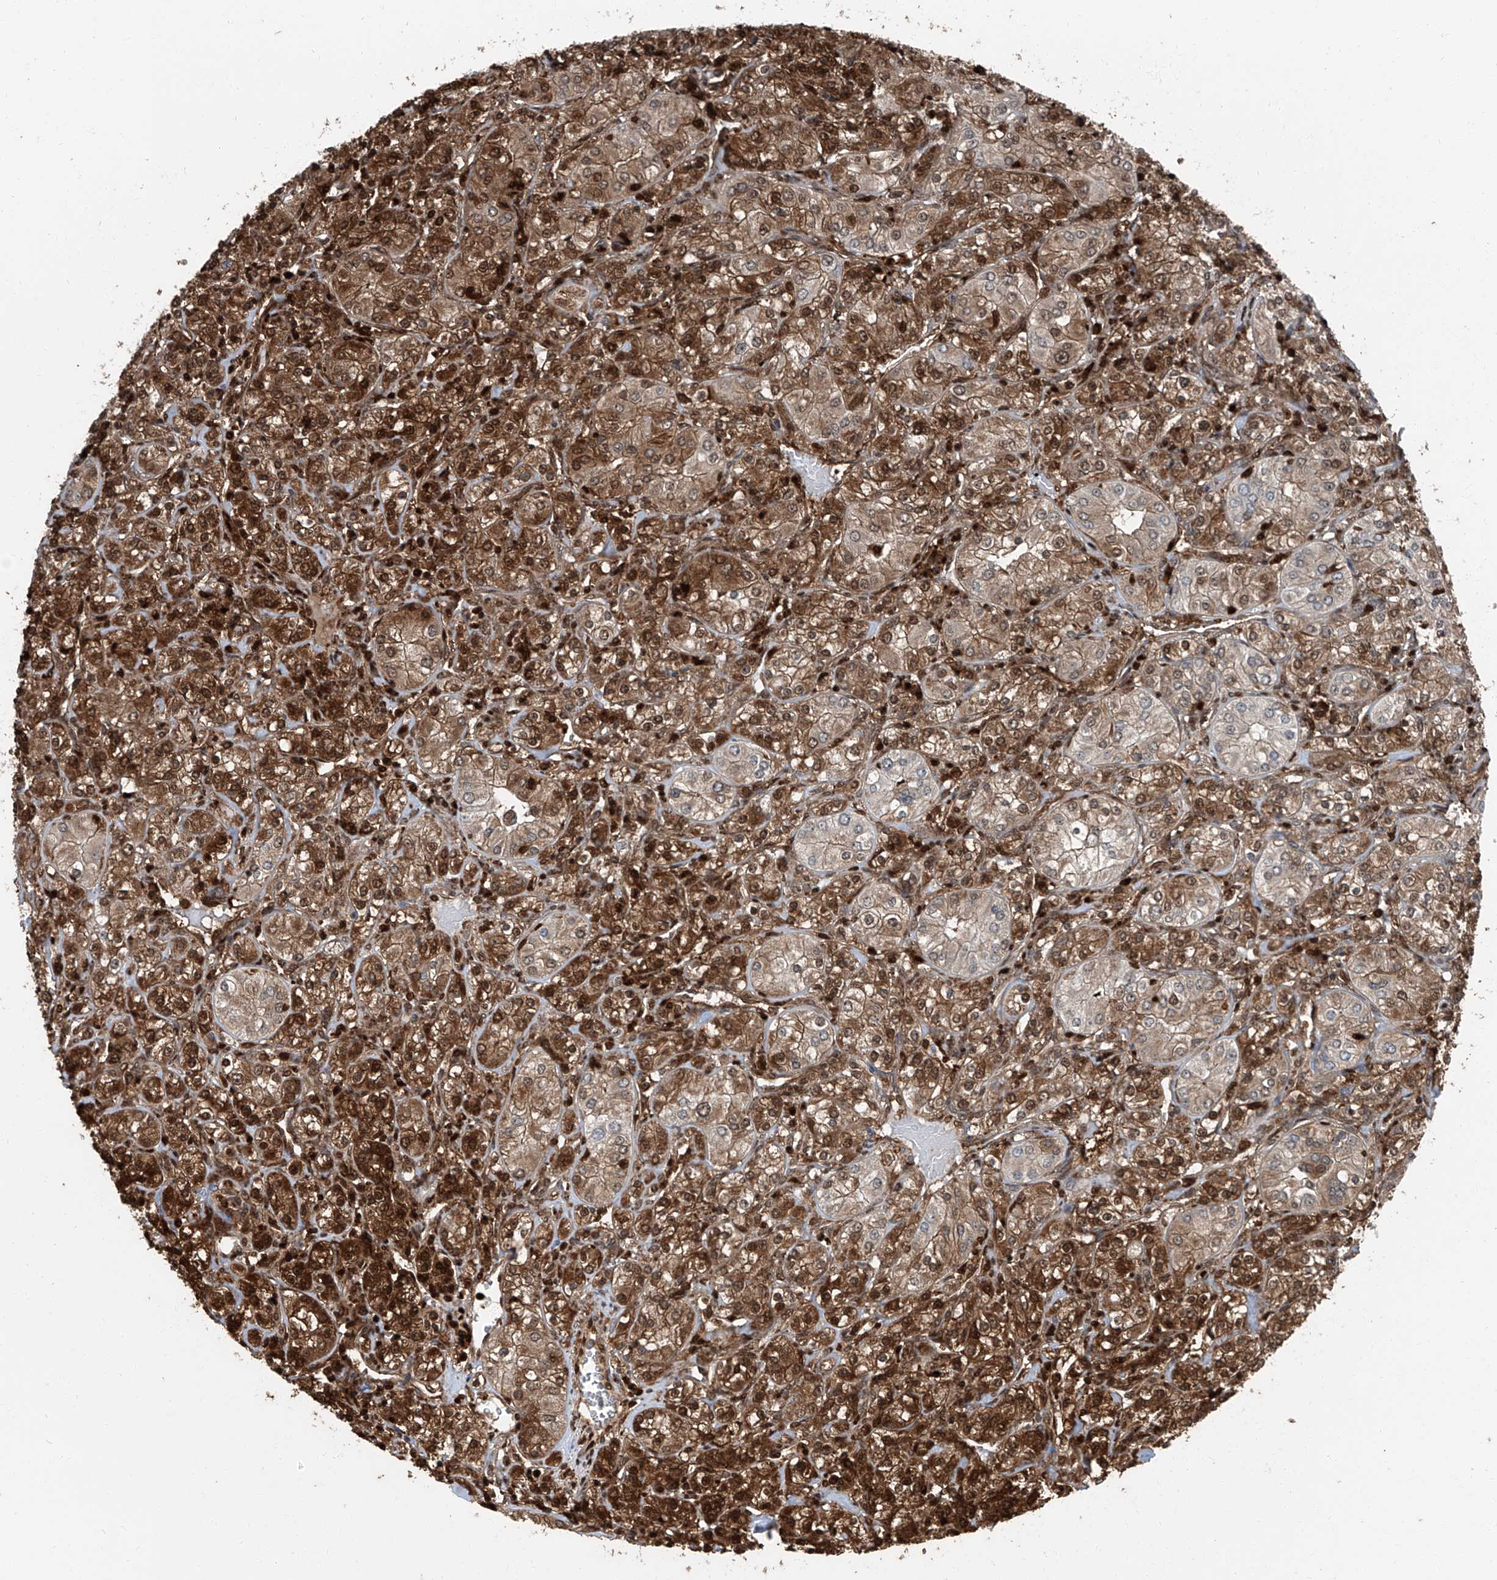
{"staining": {"intensity": "strong", "quantity": "25%-75%", "location": "cytoplasmic/membranous,nuclear"}, "tissue": "renal cancer", "cell_type": "Tumor cells", "image_type": "cancer", "snomed": [{"axis": "morphology", "description": "Adenocarcinoma, NOS"}, {"axis": "topography", "description": "Kidney"}], "caption": "A brown stain shows strong cytoplasmic/membranous and nuclear positivity of a protein in renal adenocarcinoma tumor cells.", "gene": "PSMB10", "patient": {"sex": "male", "age": 77}}